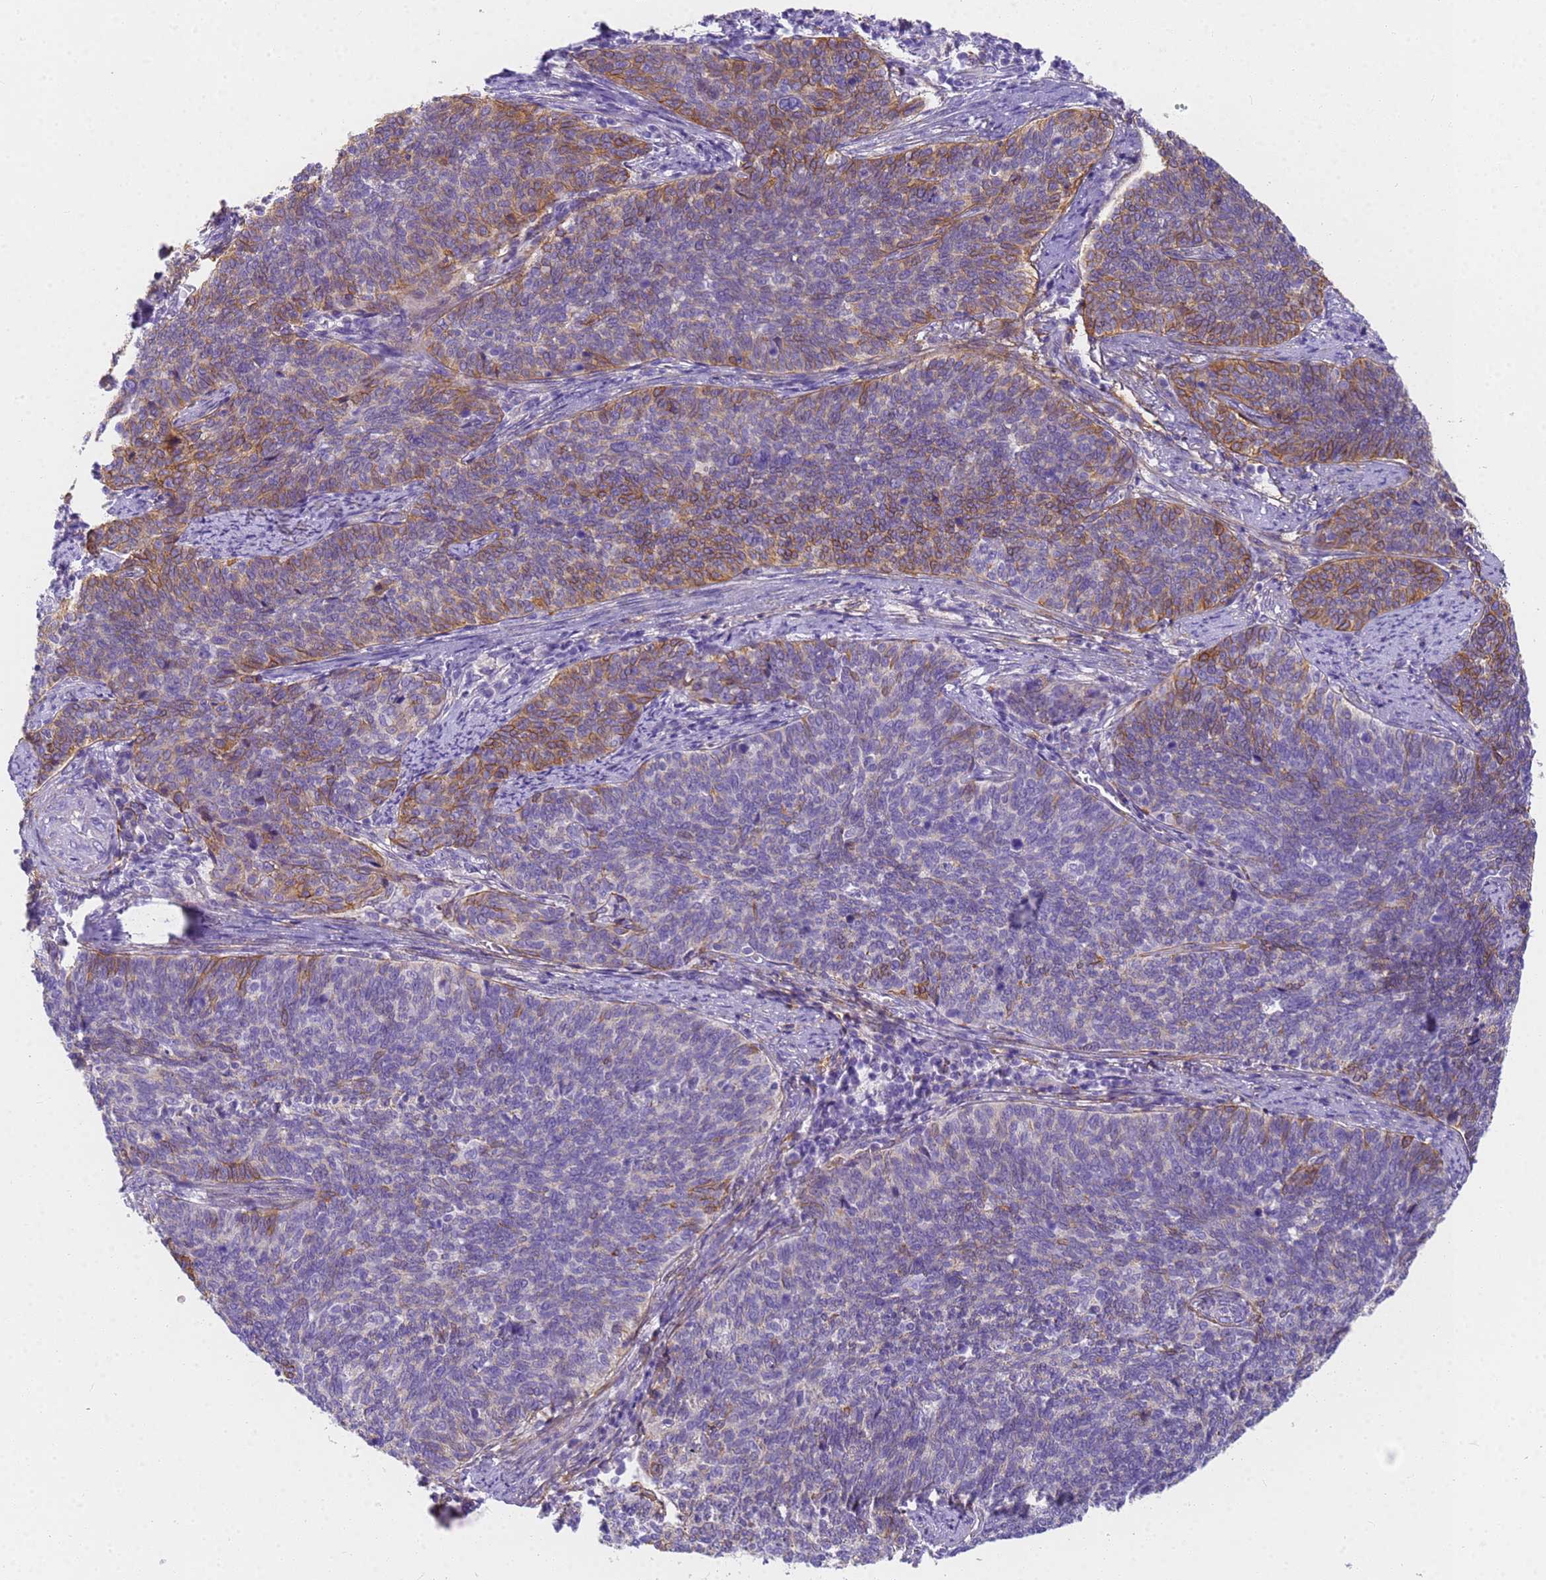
{"staining": {"intensity": "moderate", "quantity": "25%-75%", "location": "cytoplasmic/membranous"}, "tissue": "cervical cancer", "cell_type": "Tumor cells", "image_type": "cancer", "snomed": [{"axis": "morphology", "description": "Squamous cell carcinoma, NOS"}, {"axis": "topography", "description": "Cervix"}], "caption": "Immunohistochemical staining of human squamous cell carcinoma (cervical) exhibits medium levels of moderate cytoplasmic/membranous protein positivity in approximately 25%-75% of tumor cells. Nuclei are stained in blue.", "gene": "MVB12A", "patient": {"sex": "female", "age": 39}}